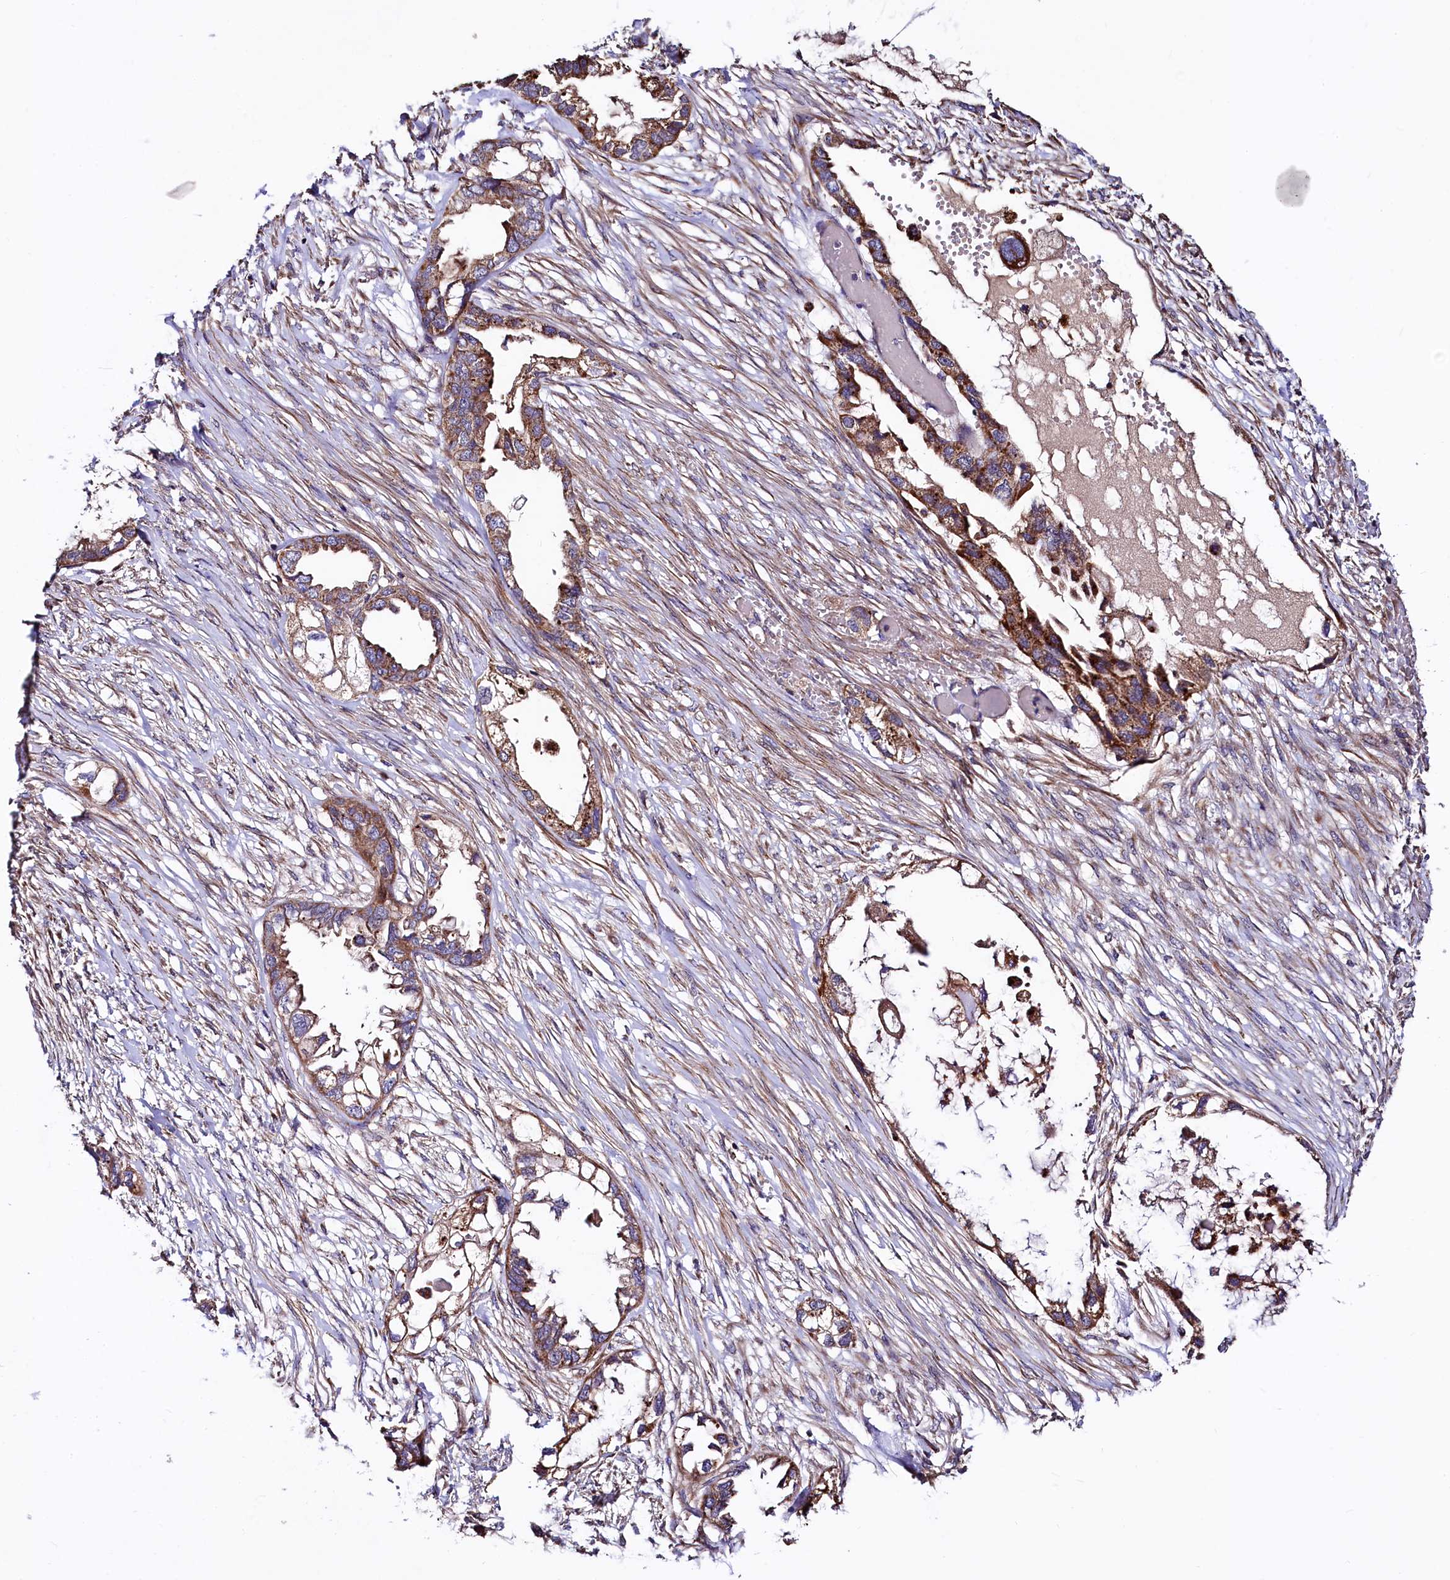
{"staining": {"intensity": "moderate", "quantity": ">75%", "location": "cytoplasmic/membranous"}, "tissue": "endometrial cancer", "cell_type": "Tumor cells", "image_type": "cancer", "snomed": [{"axis": "morphology", "description": "Adenocarcinoma, NOS"}, {"axis": "morphology", "description": "Adenocarcinoma, metastatic, NOS"}, {"axis": "topography", "description": "Adipose tissue"}, {"axis": "topography", "description": "Endometrium"}], "caption": "About >75% of tumor cells in endometrial cancer (metastatic adenocarcinoma) demonstrate moderate cytoplasmic/membranous protein staining as visualized by brown immunohistochemical staining.", "gene": "CIAO3", "patient": {"sex": "female", "age": 67}}